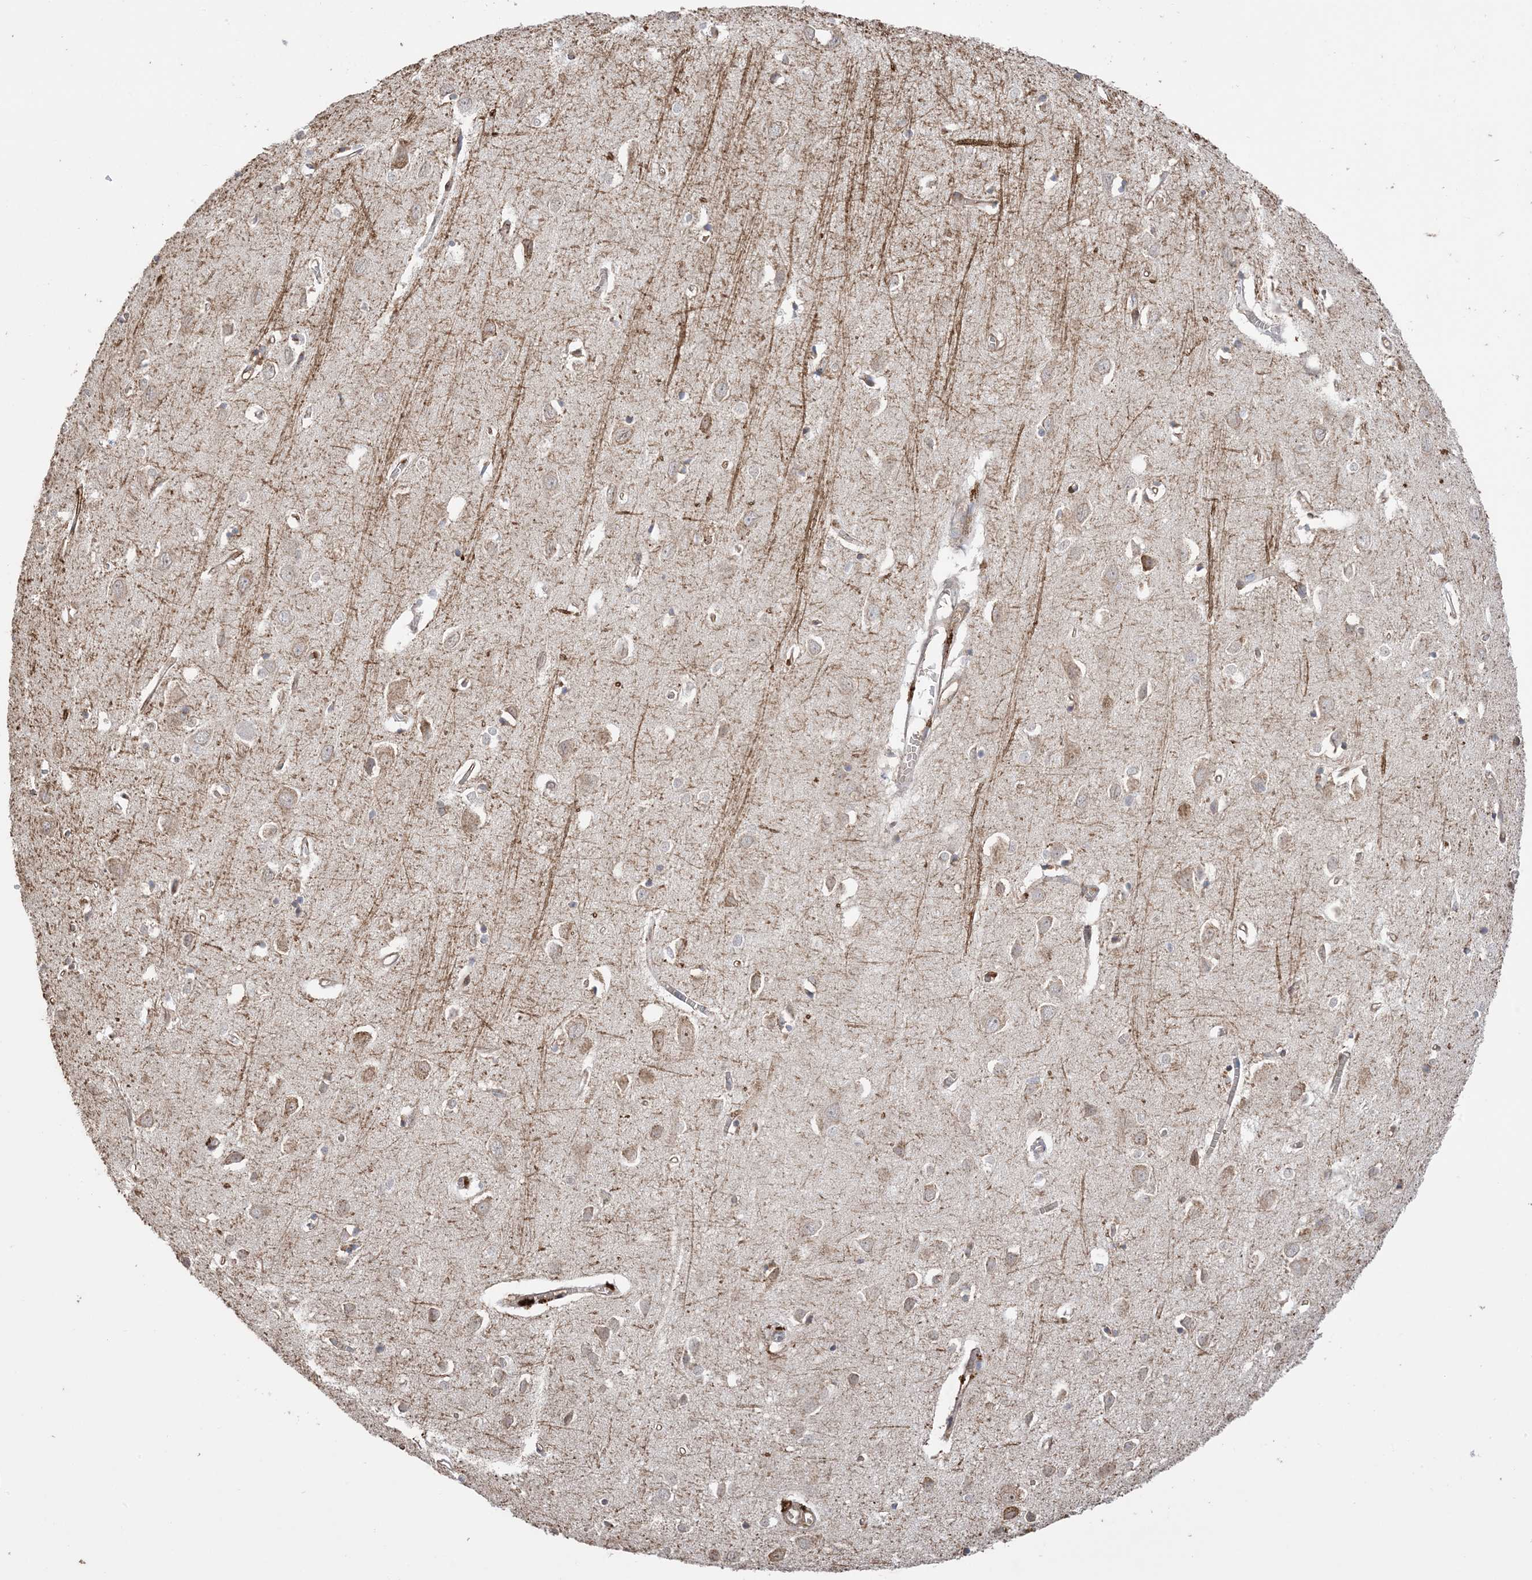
{"staining": {"intensity": "moderate", "quantity": "25%-75%", "location": "cytoplasmic/membranous"}, "tissue": "cerebral cortex", "cell_type": "Endothelial cells", "image_type": "normal", "snomed": [{"axis": "morphology", "description": "Normal tissue, NOS"}, {"axis": "topography", "description": "Cerebral cortex"}], "caption": "Cerebral cortex stained for a protein demonstrates moderate cytoplasmic/membranous positivity in endothelial cells. The staining is performed using DAB brown chromogen to label protein expression. The nuclei are counter-stained blue using hematoxylin.", "gene": "XRN1", "patient": {"sex": "female", "age": 64}}